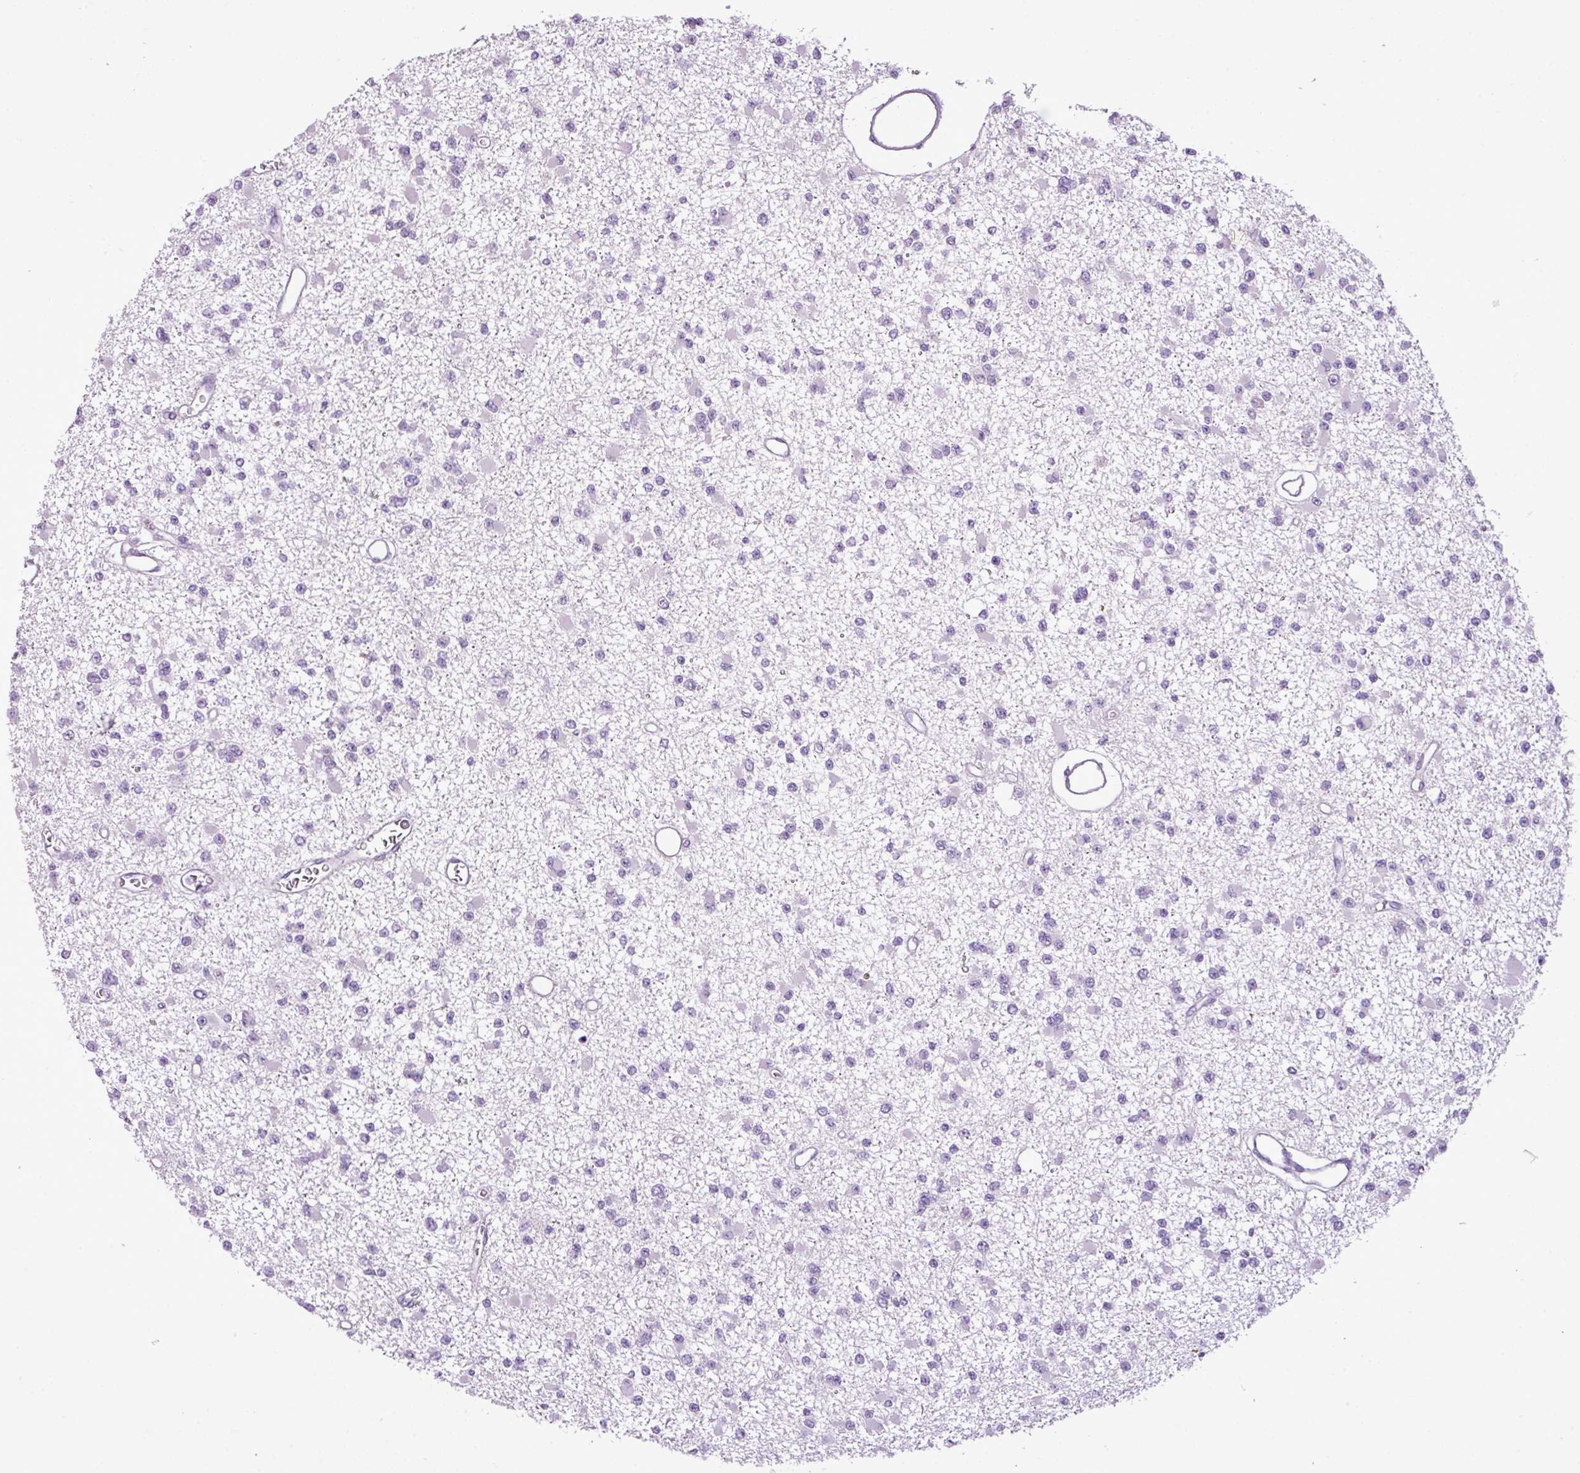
{"staining": {"intensity": "negative", "quantity": "none", "location": "none"}, "tissue": "glioma", "cell_type": "Tumor cells", "image_type": "cancer", "snomed": [{"axis": "morphology", "description": "Glioma, malignant, Low grade"}, {"axis": "topography", "description": "Brain"}], "caption": "A high-resolution histopathology image shows immunohistochemistry staining of low-grade glioma (malignant), which reveals no significant expression in tumor cells.", "gene": "DNAJB13", "patient": {"sex": "female", "age": 22}}